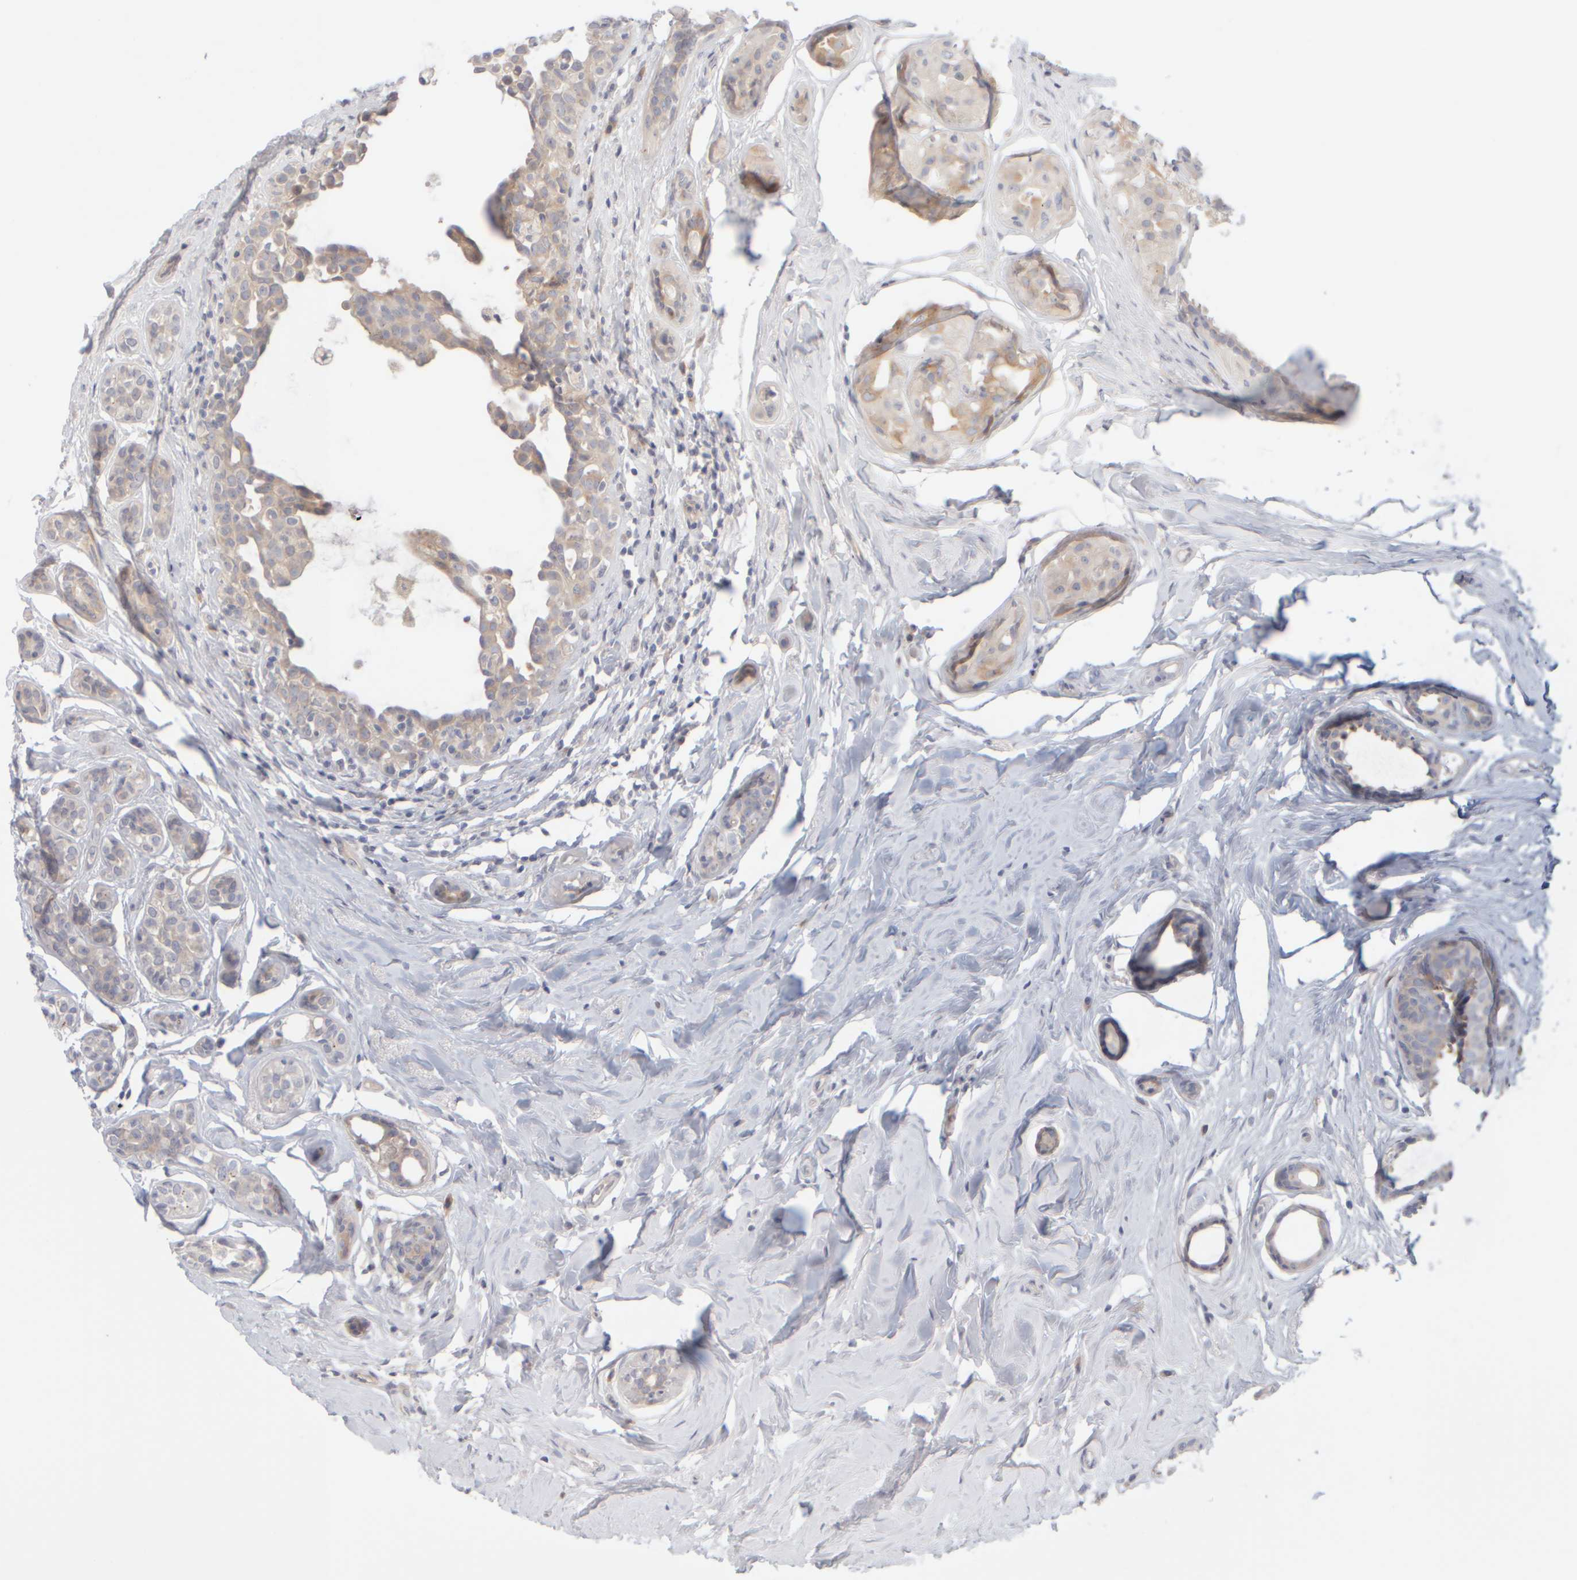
{"staining": {"intensity": "weak", "quantity": "25%-75%", "location": "cytoplasmic/membranous"}, "tissue": "breast cancer", "cell_type": "Tumor cells", "image_type": "cancer", "snomed": [{"axis": "morphology", "description": "Duct carcinoma"}, {"axis": "topography", "description": "Breast"}], "caption": "Brown immunohistochemical staining in breast cancer reveals weak cytoplasmic/membranous positivity in about 25%-75% of tumor cells.", "gene": "GOPC", "patient": {"sex": "female", "age": 55}}